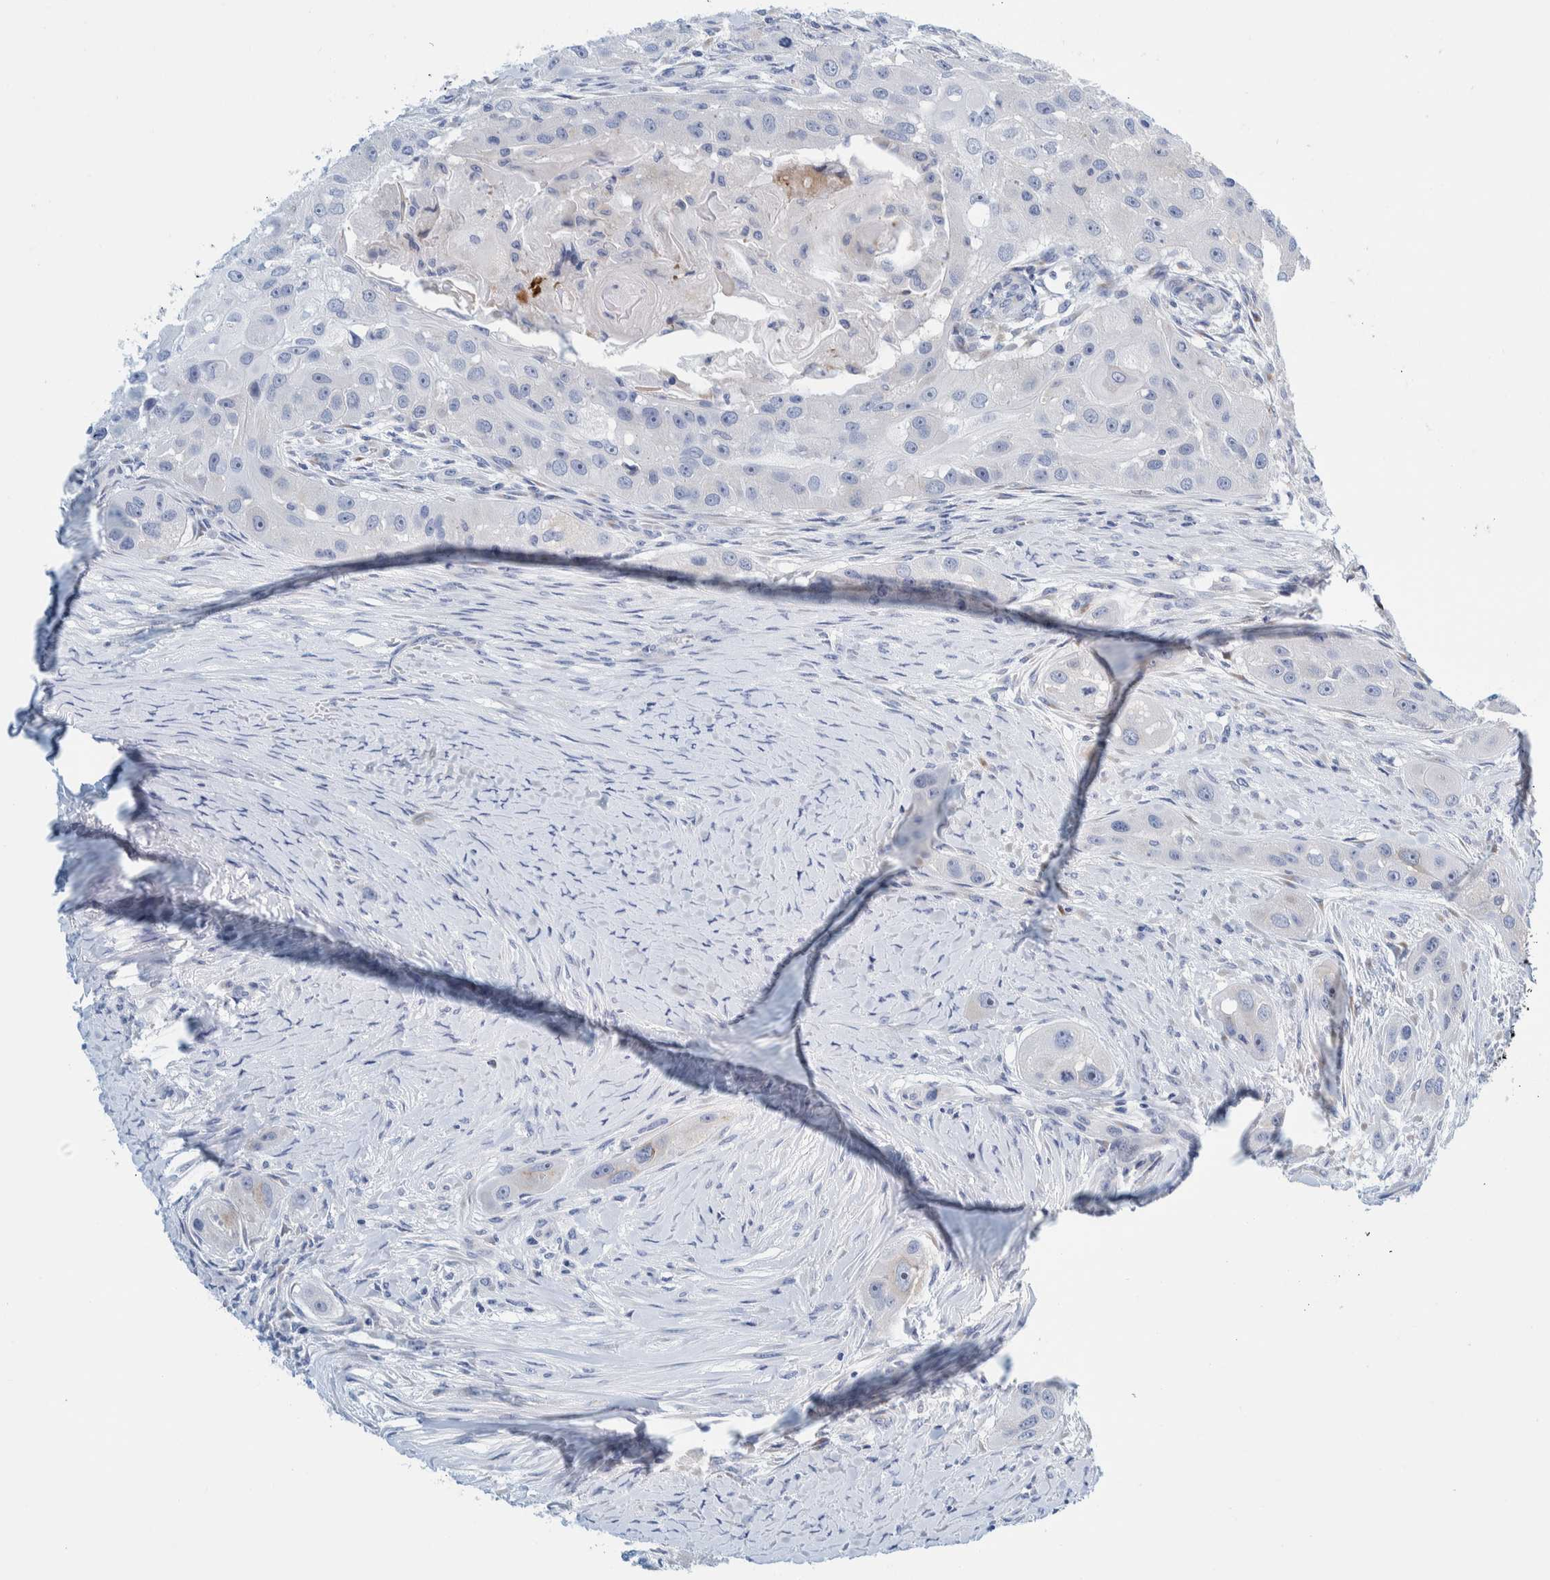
{"staining": {"intensity": "negative", "quantity": "none", "location": "none"}, "tissue": "head and neck cancer", "cell_type": "Tumor cells", "image_type": "cancer", "snomed": [{"axis": "morphology", "description": "Normal tissue, NOS"}, {"axis": "morphology", "description": "Squamous cell carcinoma, NOS"}, {"axis": "topography", "description": "Skeletal muscle"}, {"axis": "topography", "description": "Head-Neck"}], "caption": "Image shows no protein expression in tumor cells of head and neck cancer tissue.", "gene": "MOG", "patient": {"sex": "male", "age": 51}}